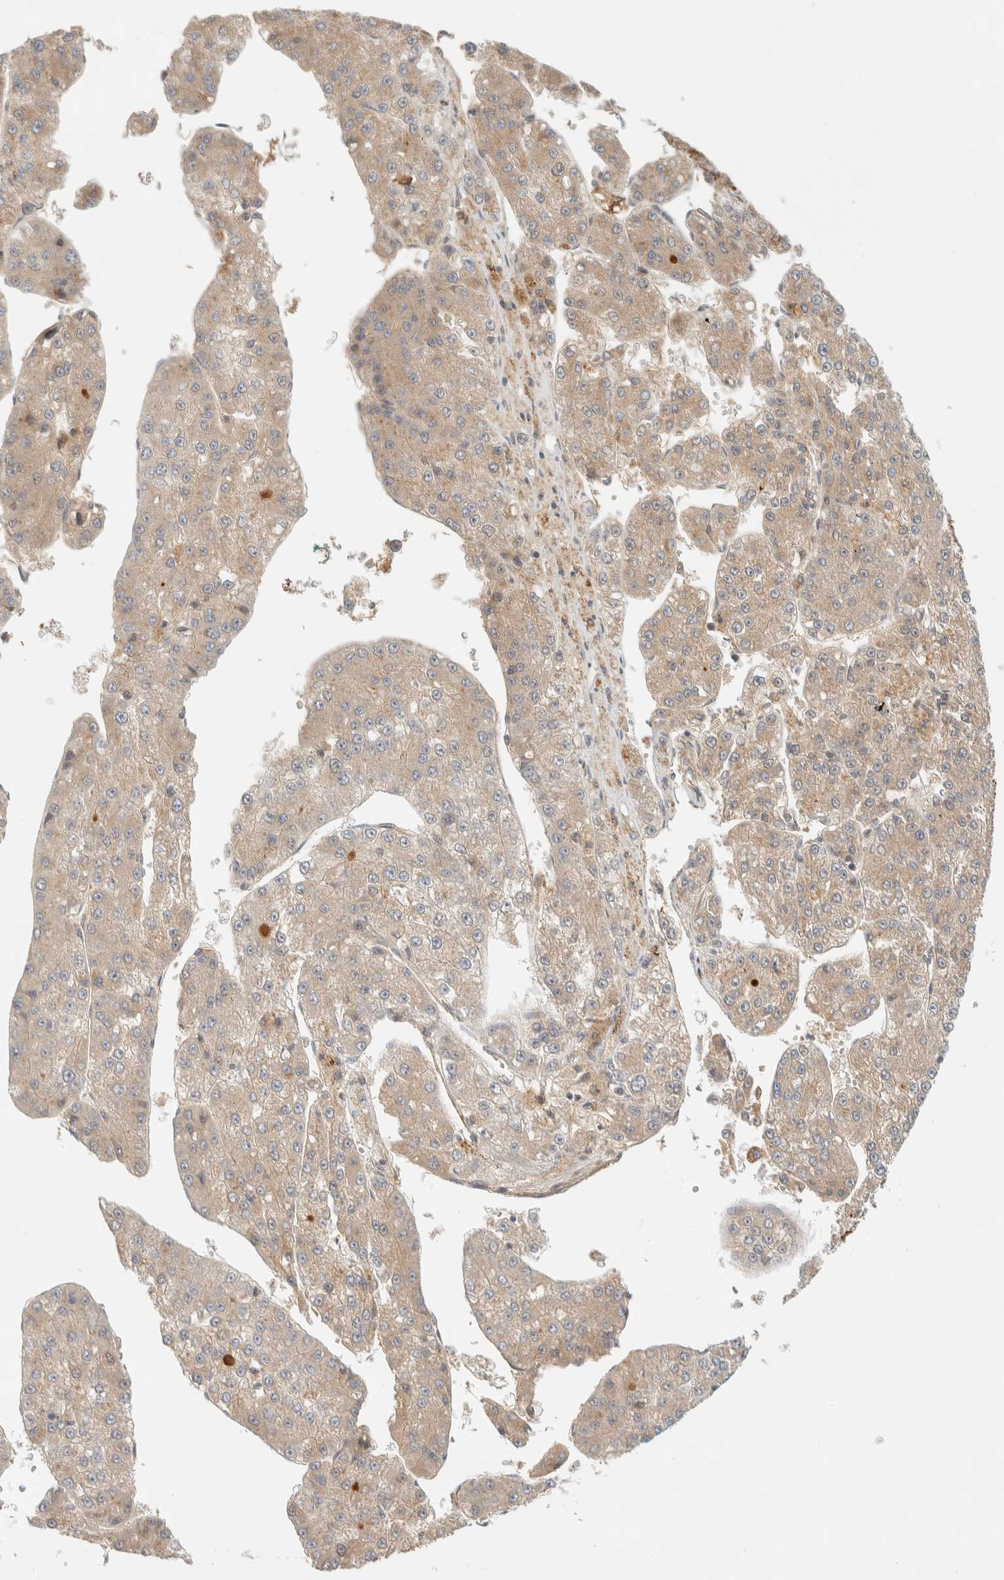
{"staining": {"intensity": "moderate", "quantity": "25%-75%", "location": "cytoplasmic/membranous"}, "tissue": "liver cancer", "cell_type": "Tumor cells", "image_type": "cancer", "snomed": [{"axis": "morphology", "description": "Carcinoma, Hepatocellular, NOS"}, {"axis": "topography", "description": "Liver"}], "caption": "About 25%-75% of tumor cells in liver cancer (hepatocellular carcinoma) display moderate cytoplasmic/membranous protein positivity as visualized by brown immunohistochemical staining.", "gene": "FAM167A", "patient": {"sex": "female", "age": 73}}